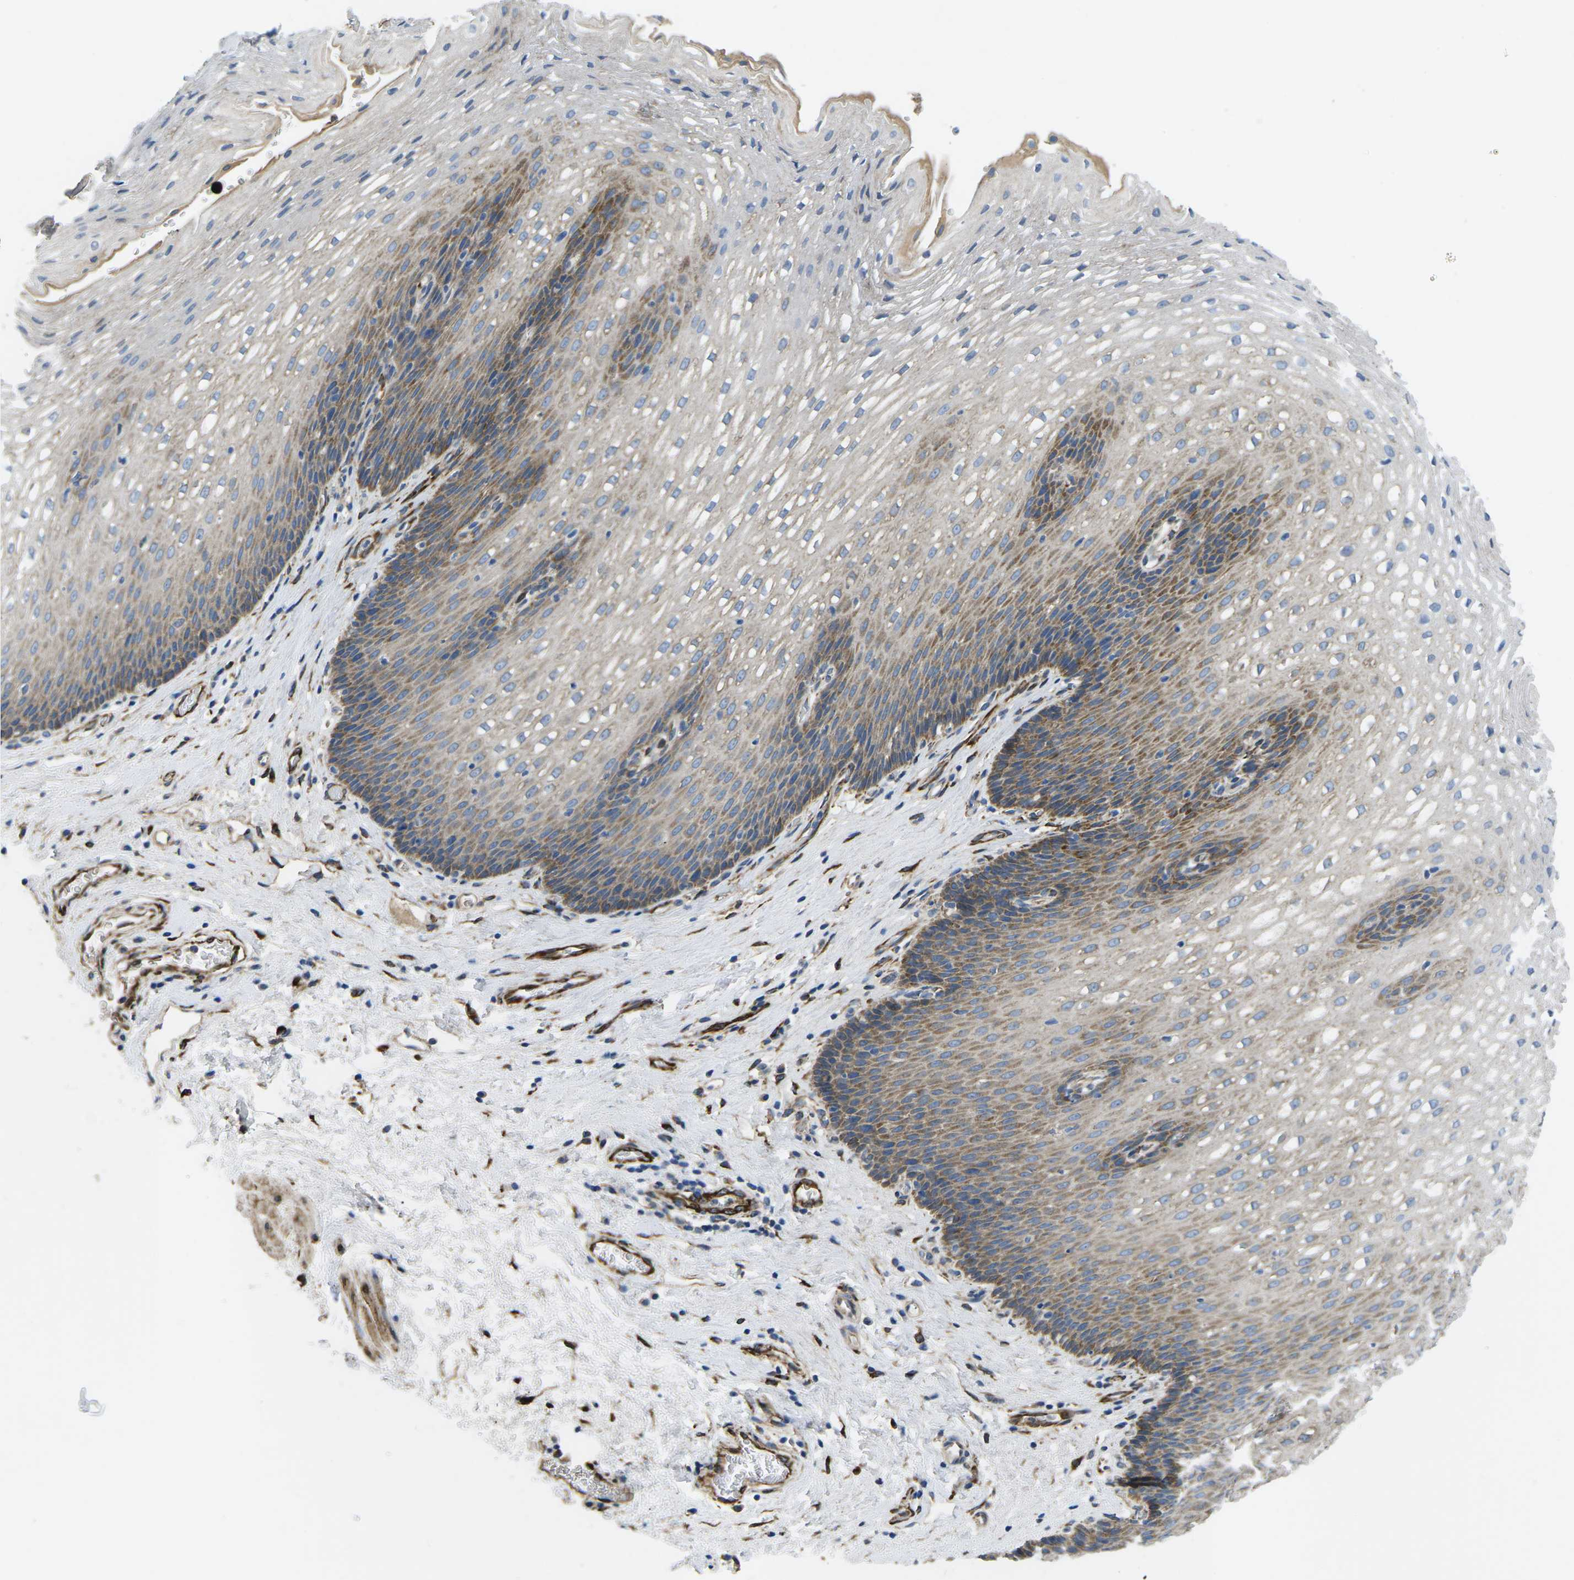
{"staining": {"intensity": "moderate", "quantity": "<25%", "location": "cytoplasmic/membranous"}, "tissue": "esophagus", "cell_type": "Squamous epithelial cells", "image_type": "normal", "snomed": [{"axis": "morphology", "description": "Normal tissue, NOS"}, {"axis": "topography", "description": "Esophagus"}], "caption": "Squamous epithelial cells display moderate cytoplasmic/membranous positivity in about <25% of cells in normal esophagus. (brown staining indicates protein expression, while blue staining denotes nuclei).", "gene": "PDZD8", "patient": {"sex": "male", "age": 48}}